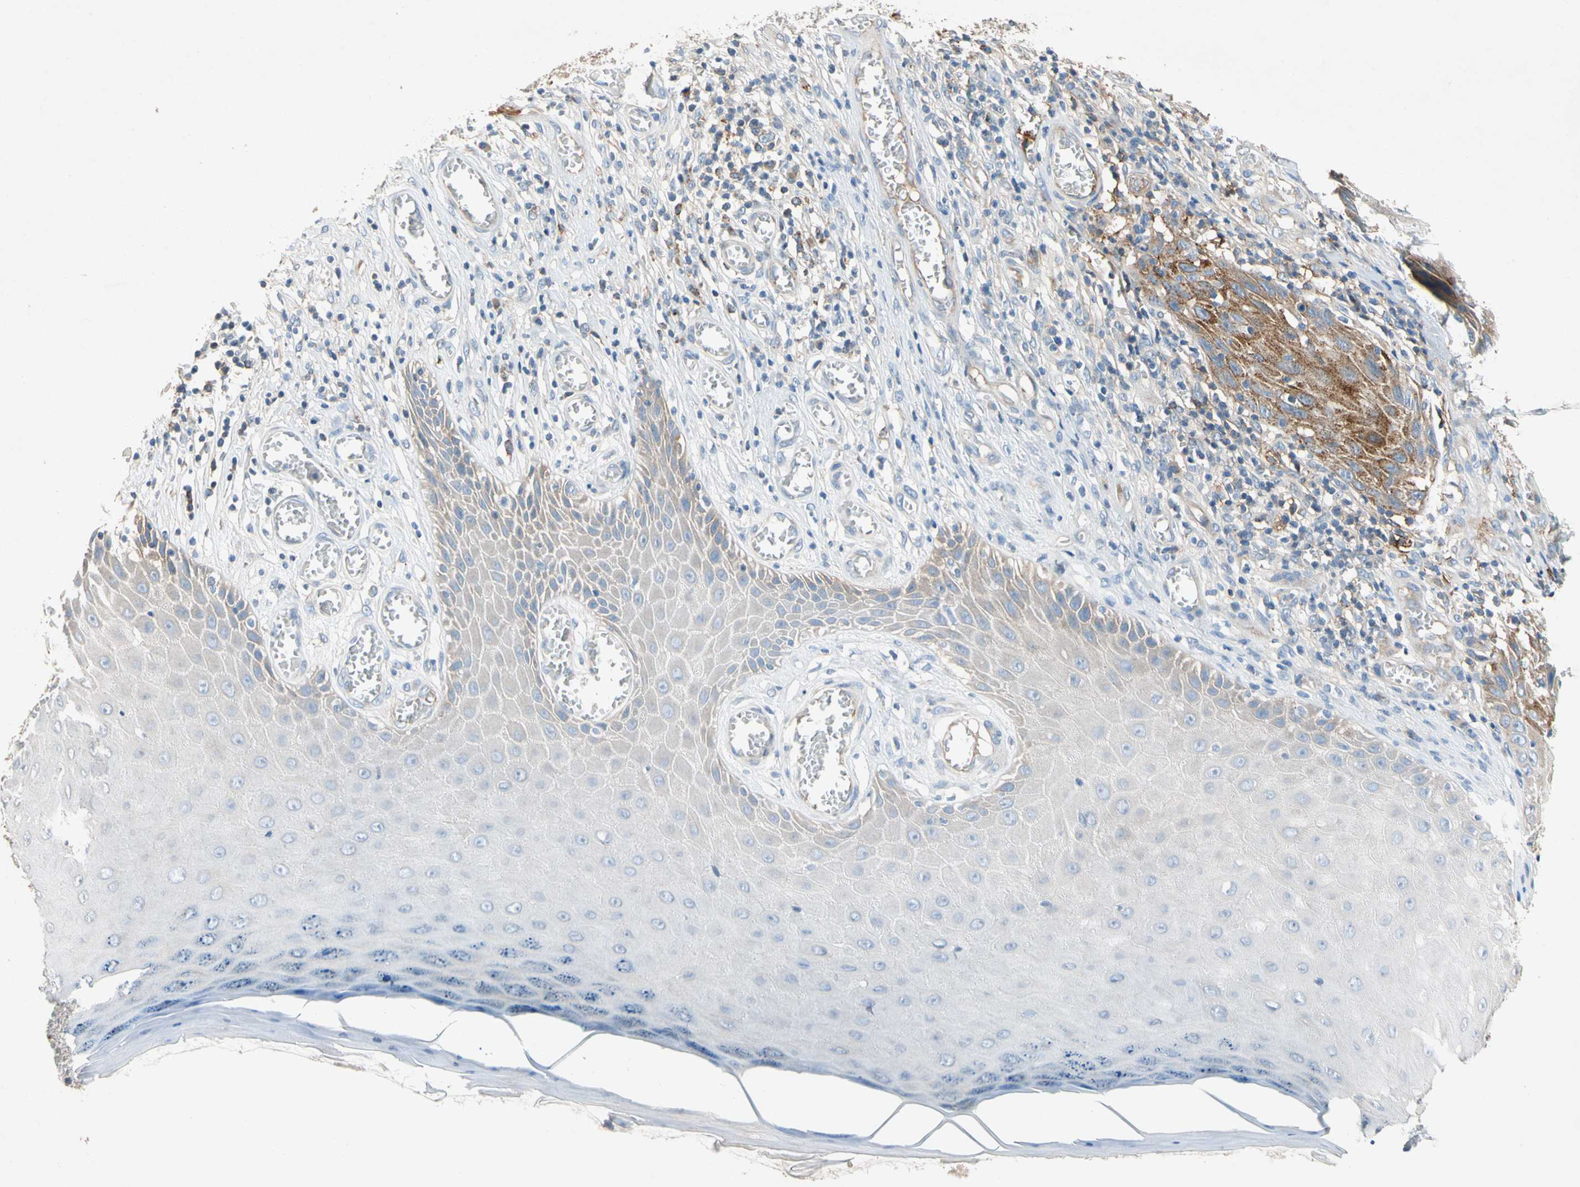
{"staining": {"intensity": "strong", "quantity": "25%-75%", "location": "cytoplasmic/membranous"}, "tissue": "skin cancer", "cell_type": "Tumor cells", "image_type": "cancer", "snomed": [{"axis": "morphology", "description": "Squamous cell carcinoma, NOS"}, {"axis": "topography", "description": "Skin"}], "caption": "Skin cancer stained for a protein (brown) reveals strong cytoplasmic/membranous positive expression in about 25%-75% of tumor cells.", "gene": "NDFIP2", "patient": {"sex": "female", "age": 73}}